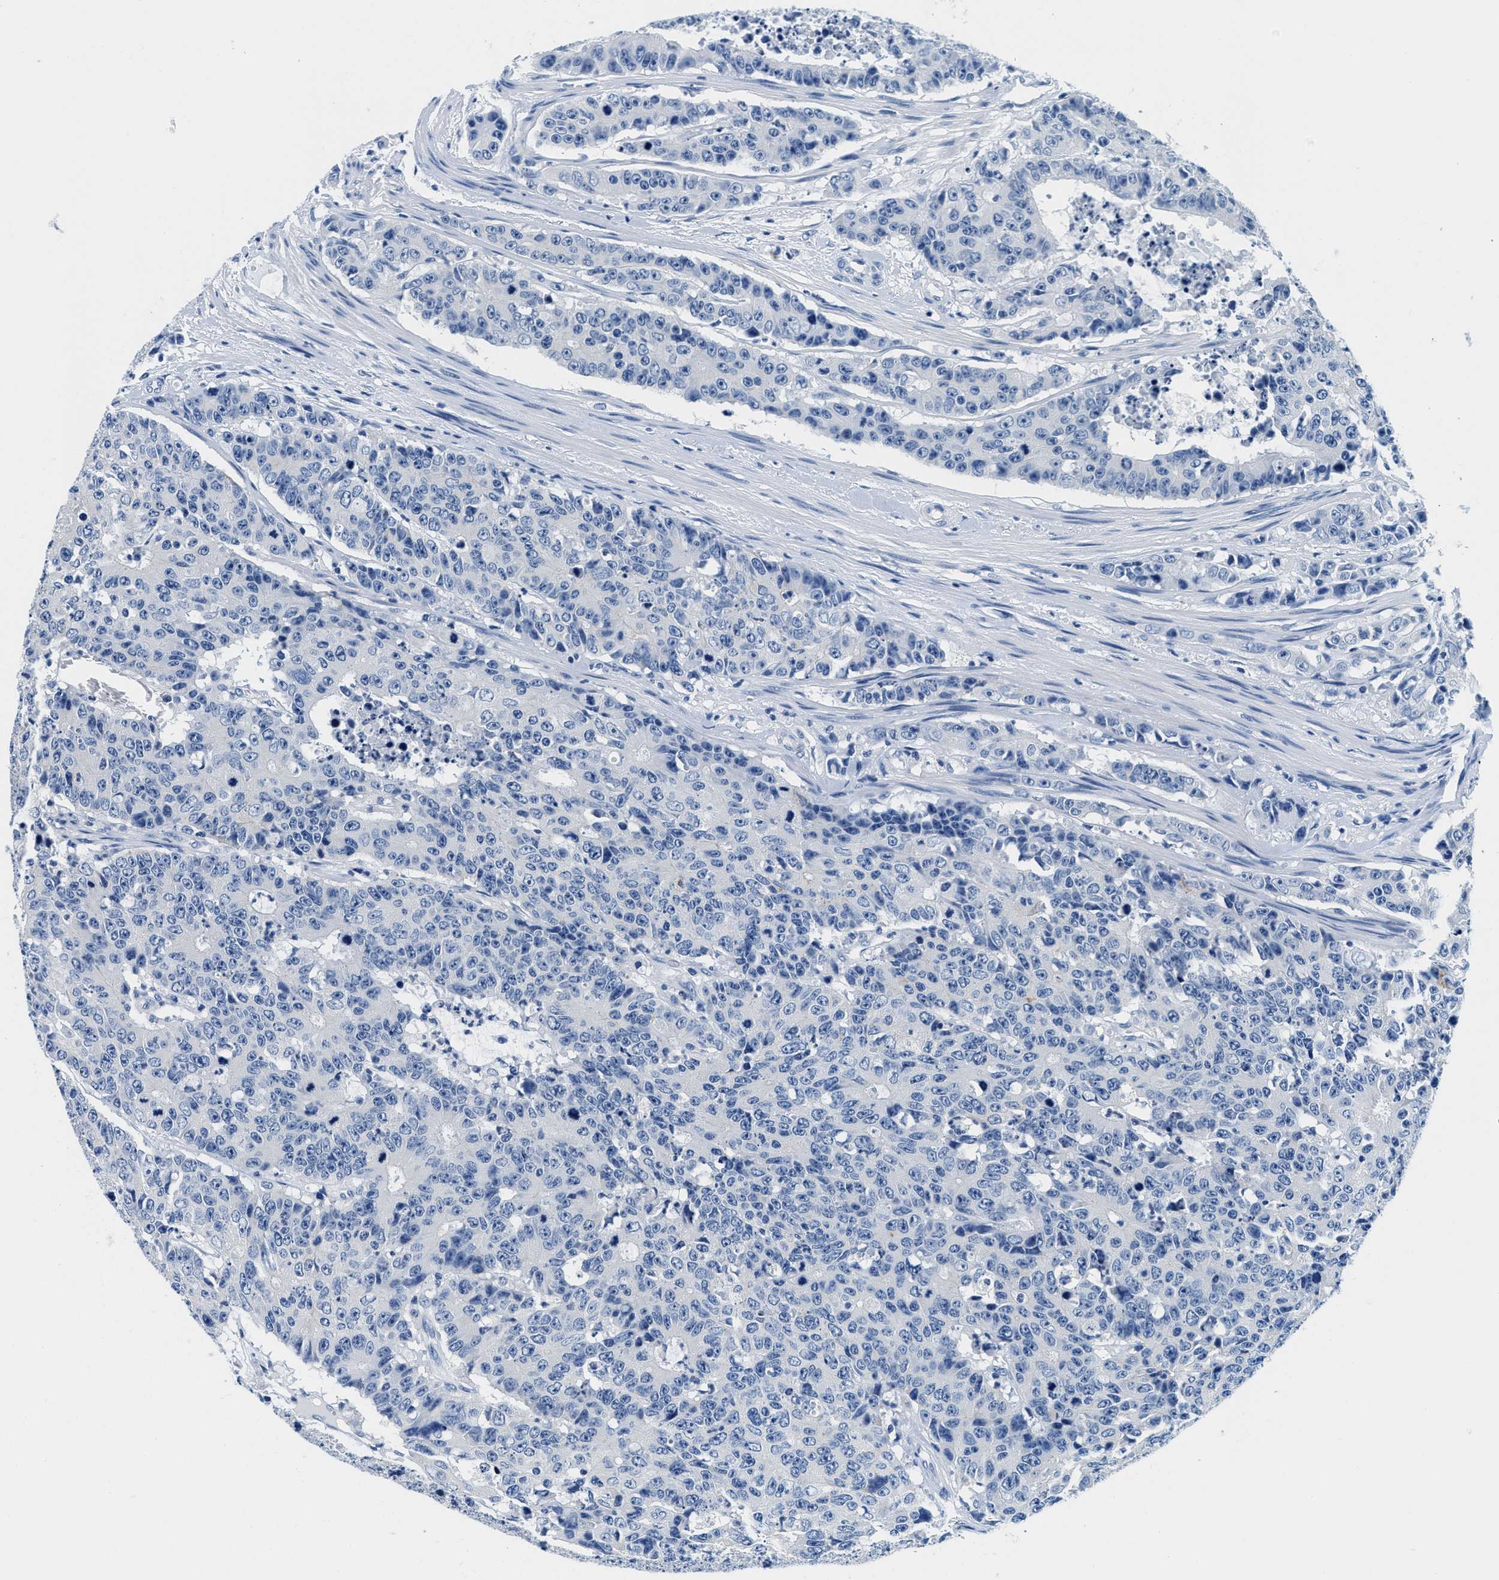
{"staining": {"intensity": "negative", "quantity": "none", "location": "none"}, "tissue": "colorectal cancer", "cell_type": "Tumor cells", "image_type": "cancer", "snomed": [{"axis": "morphology", "description": "Adenocarcinoma, NOS"}, {"axis": "topography", "description": "Colon"}], "caption": "This is an immunohistochemistry micrograph of colorectal cancer. There is no expression in tumor cells.", "gene": "GSTM3", "patient": {"sex": "female", "age": 86}}